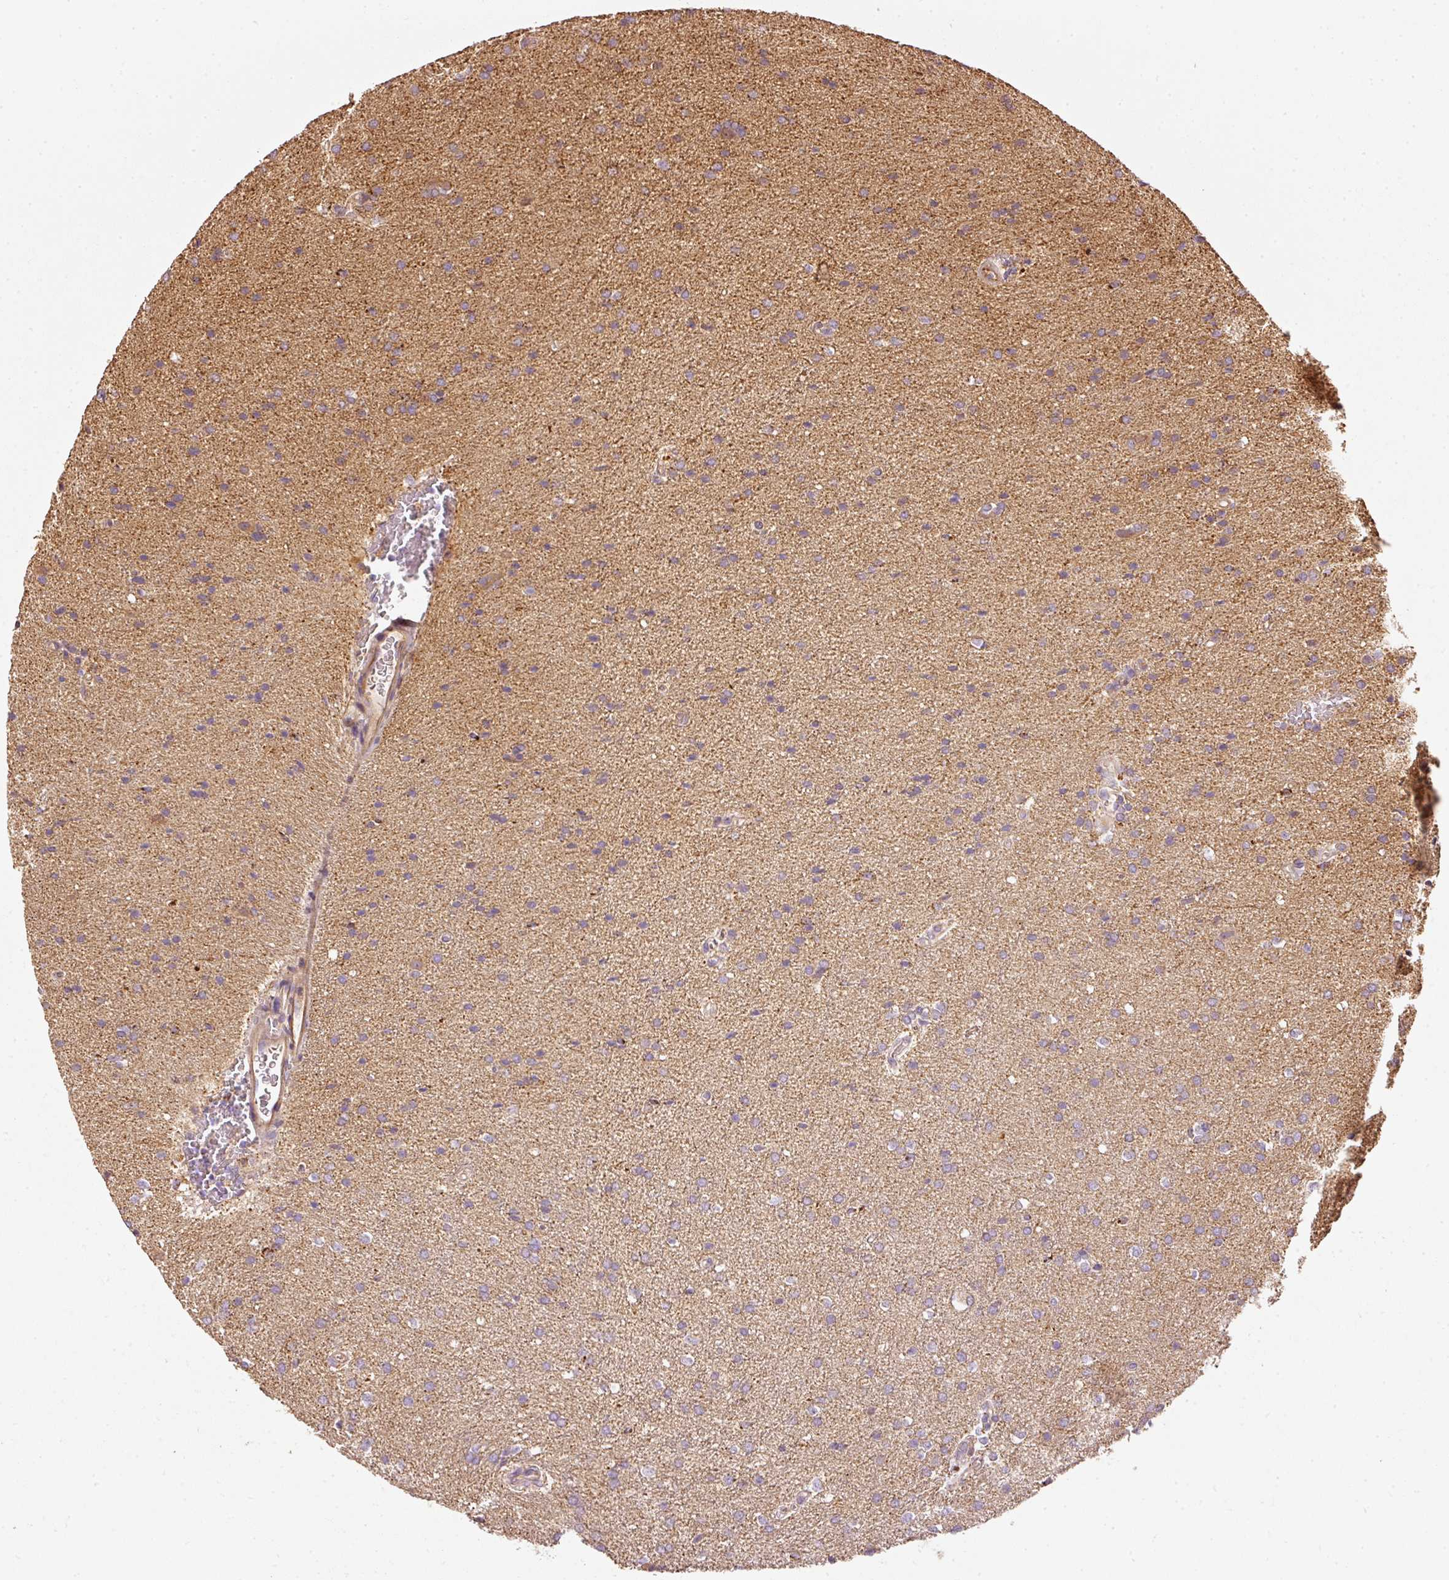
{"staining": {"intensity": "weak", "quantity": "<25%", "location": "cytoplasmic/membranous"}, "tissue": "glioma", "cell_type": "Tumor cells", "image_type": "cancer", "snomed": [{"axis": "morphology", "description": "Glioma, malignant, Low grade"}, {"axis": "topography", "description": "Brain"}], "caption": "High magnification brightfield microscopy of glioma stained with DAB (brown) and counterstained with hematoxylin (blue): tumor cells show no significant staining. (Immunohistochemistry, brightfield microscopy, high magnification).", "gene": "MTHFD1L", "patient": {"sex": "female", "age": 34}}